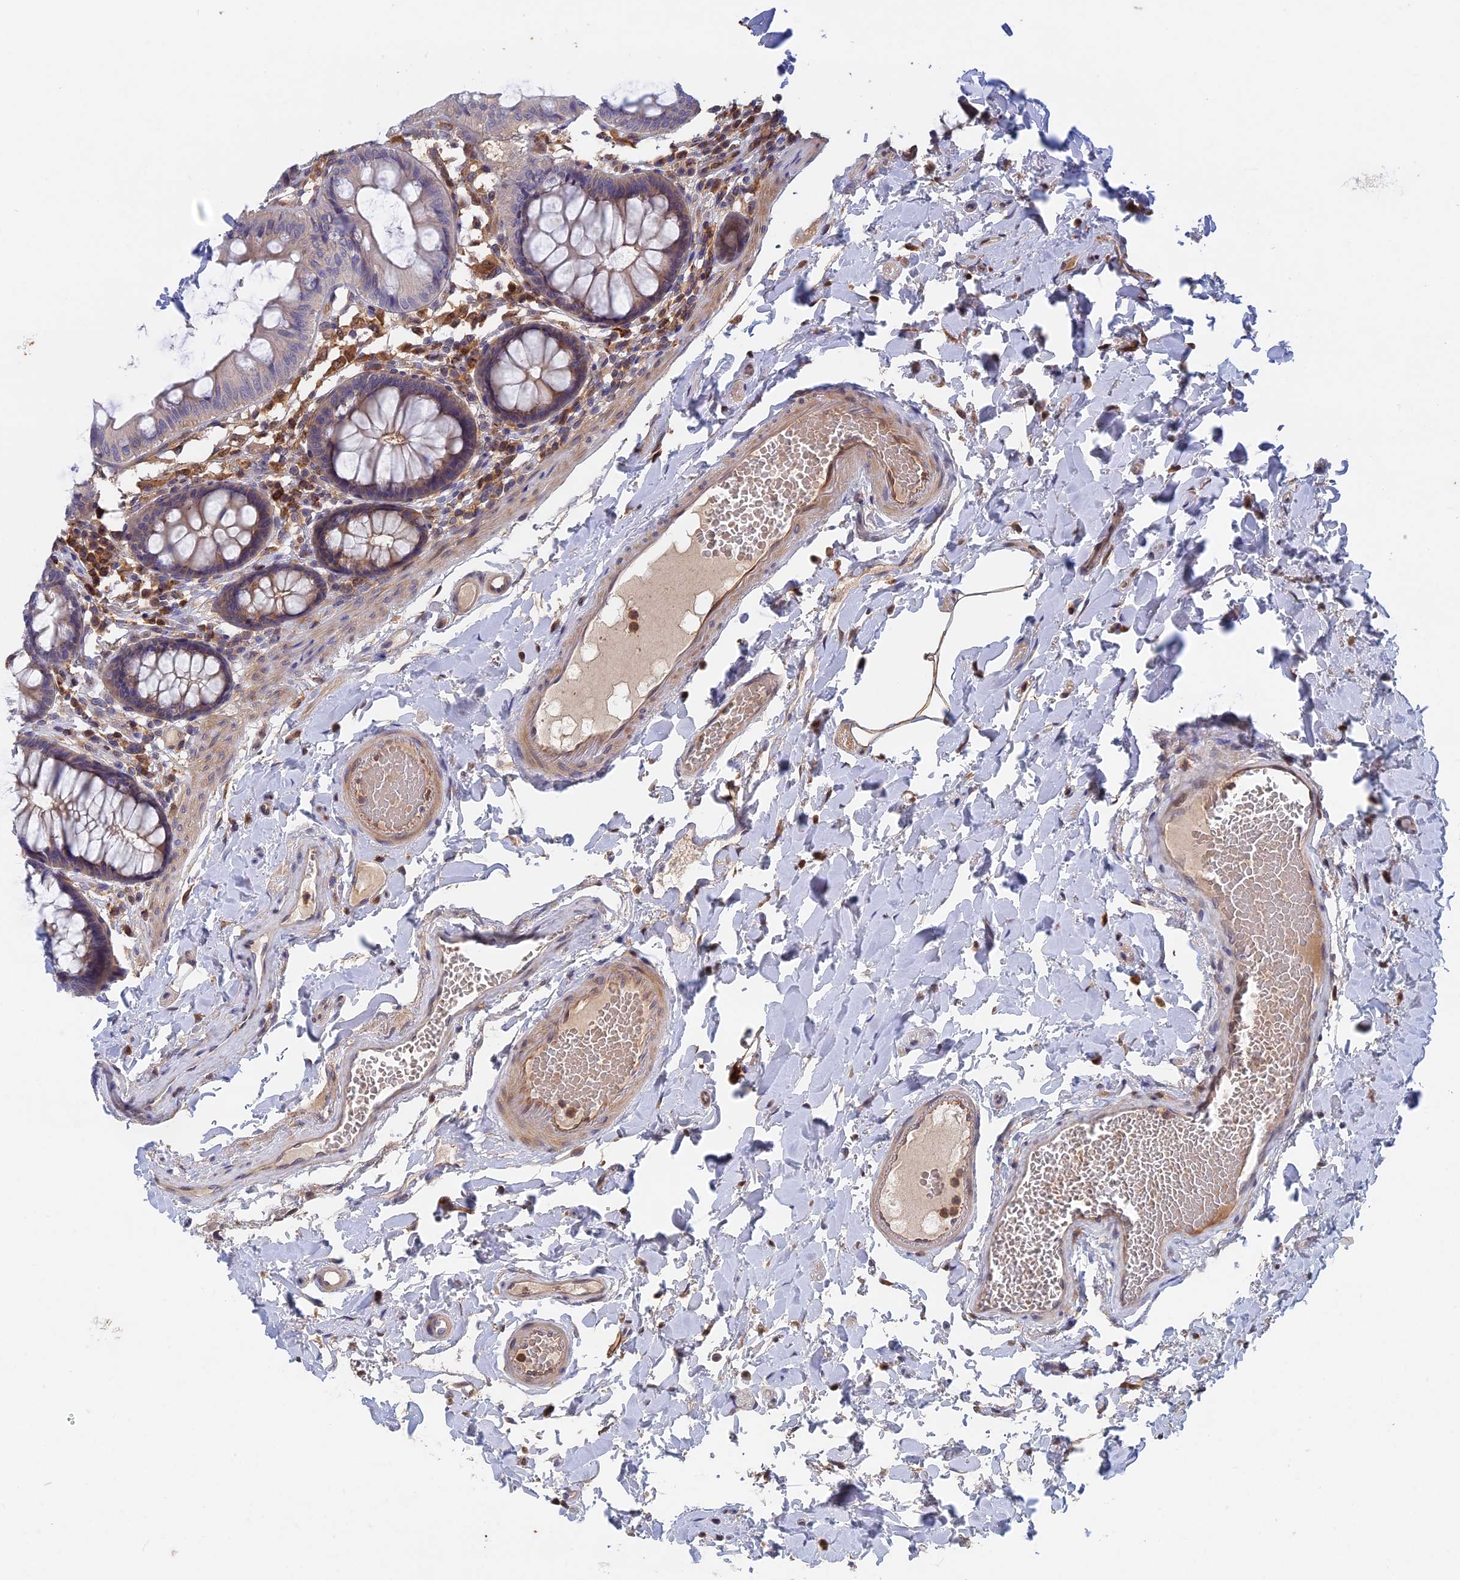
{"staining": {"intensity": "moderate", "quantity": "25%-75%", "location": "cytoplasmic/membranous"}, "tissue": "colon", "cell_type": "Endothelial cells", "image_type": "normal", "snomed": [{"axis": "morphology", "description": "Normal tissue, NOS"}, {"axis": "topography", "description": "Colon"}], "caption": "IHC (DAB) staining of benign colon reveals moderate cytoplasmic/membranous protein staining in approximately 25%-75% of endothelial cells.", "gene": "BLVRA", "patient": {"sex": "male", "age": 84}}